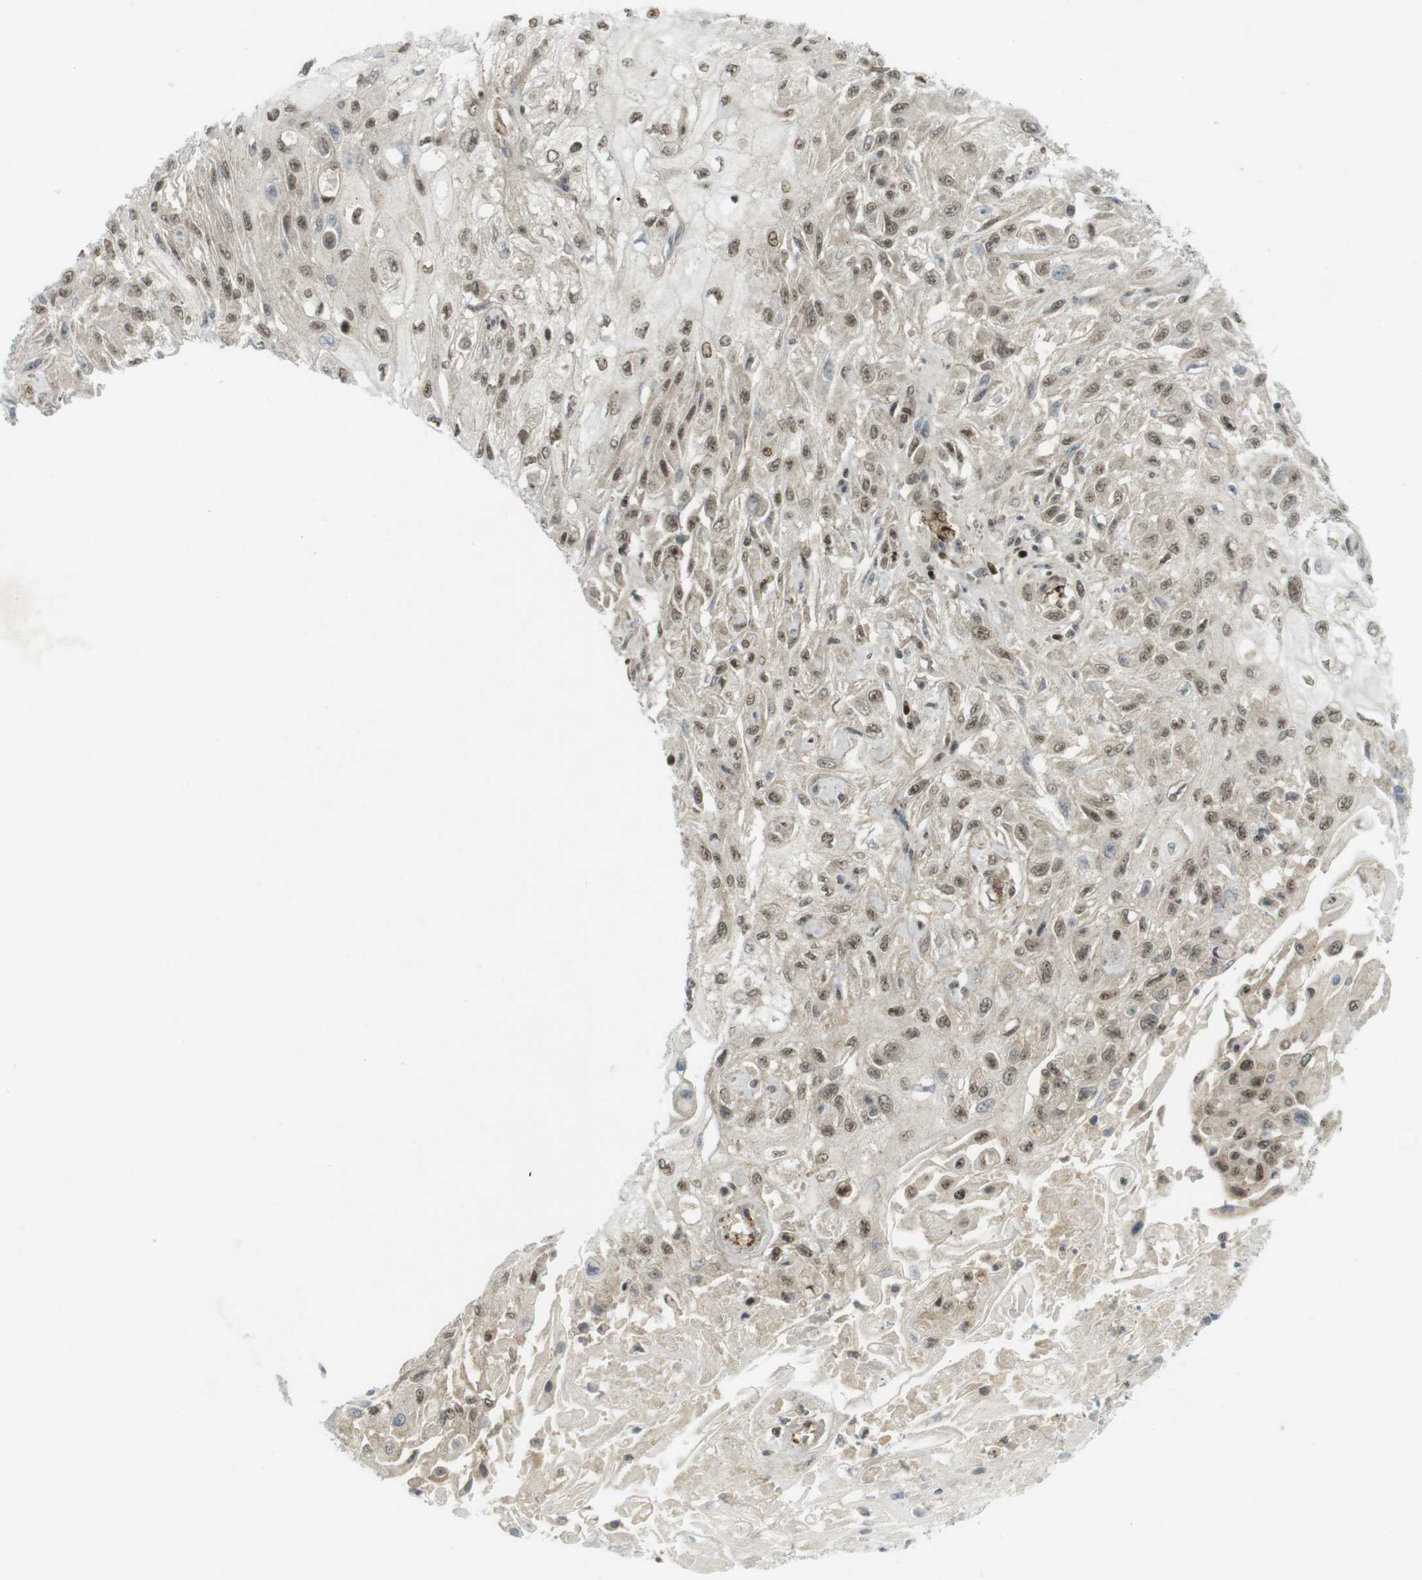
{"staining": {"intensity": "weak", "quantity": "25%-75%", "location": "cytoplasmic/membranous,nuclear"}, "tissue": "skin cancer", "cell_type": "Tumor cells", "image_type": "cancer", "snomed": [{"axis": "morphology", "description": "Squamous cell carcinoma, NOS"}, {"axis": "topography", "description": "Skin"}], "caption": "Protein analysis of skin squamous cell carcinoma tissue shows weak cytoplasmic/membranous and nuclear staining in about 25%-75% of tumor cells.", "gene": "PPP1R13B", "patient": {"sex": "male", "age": 75}}